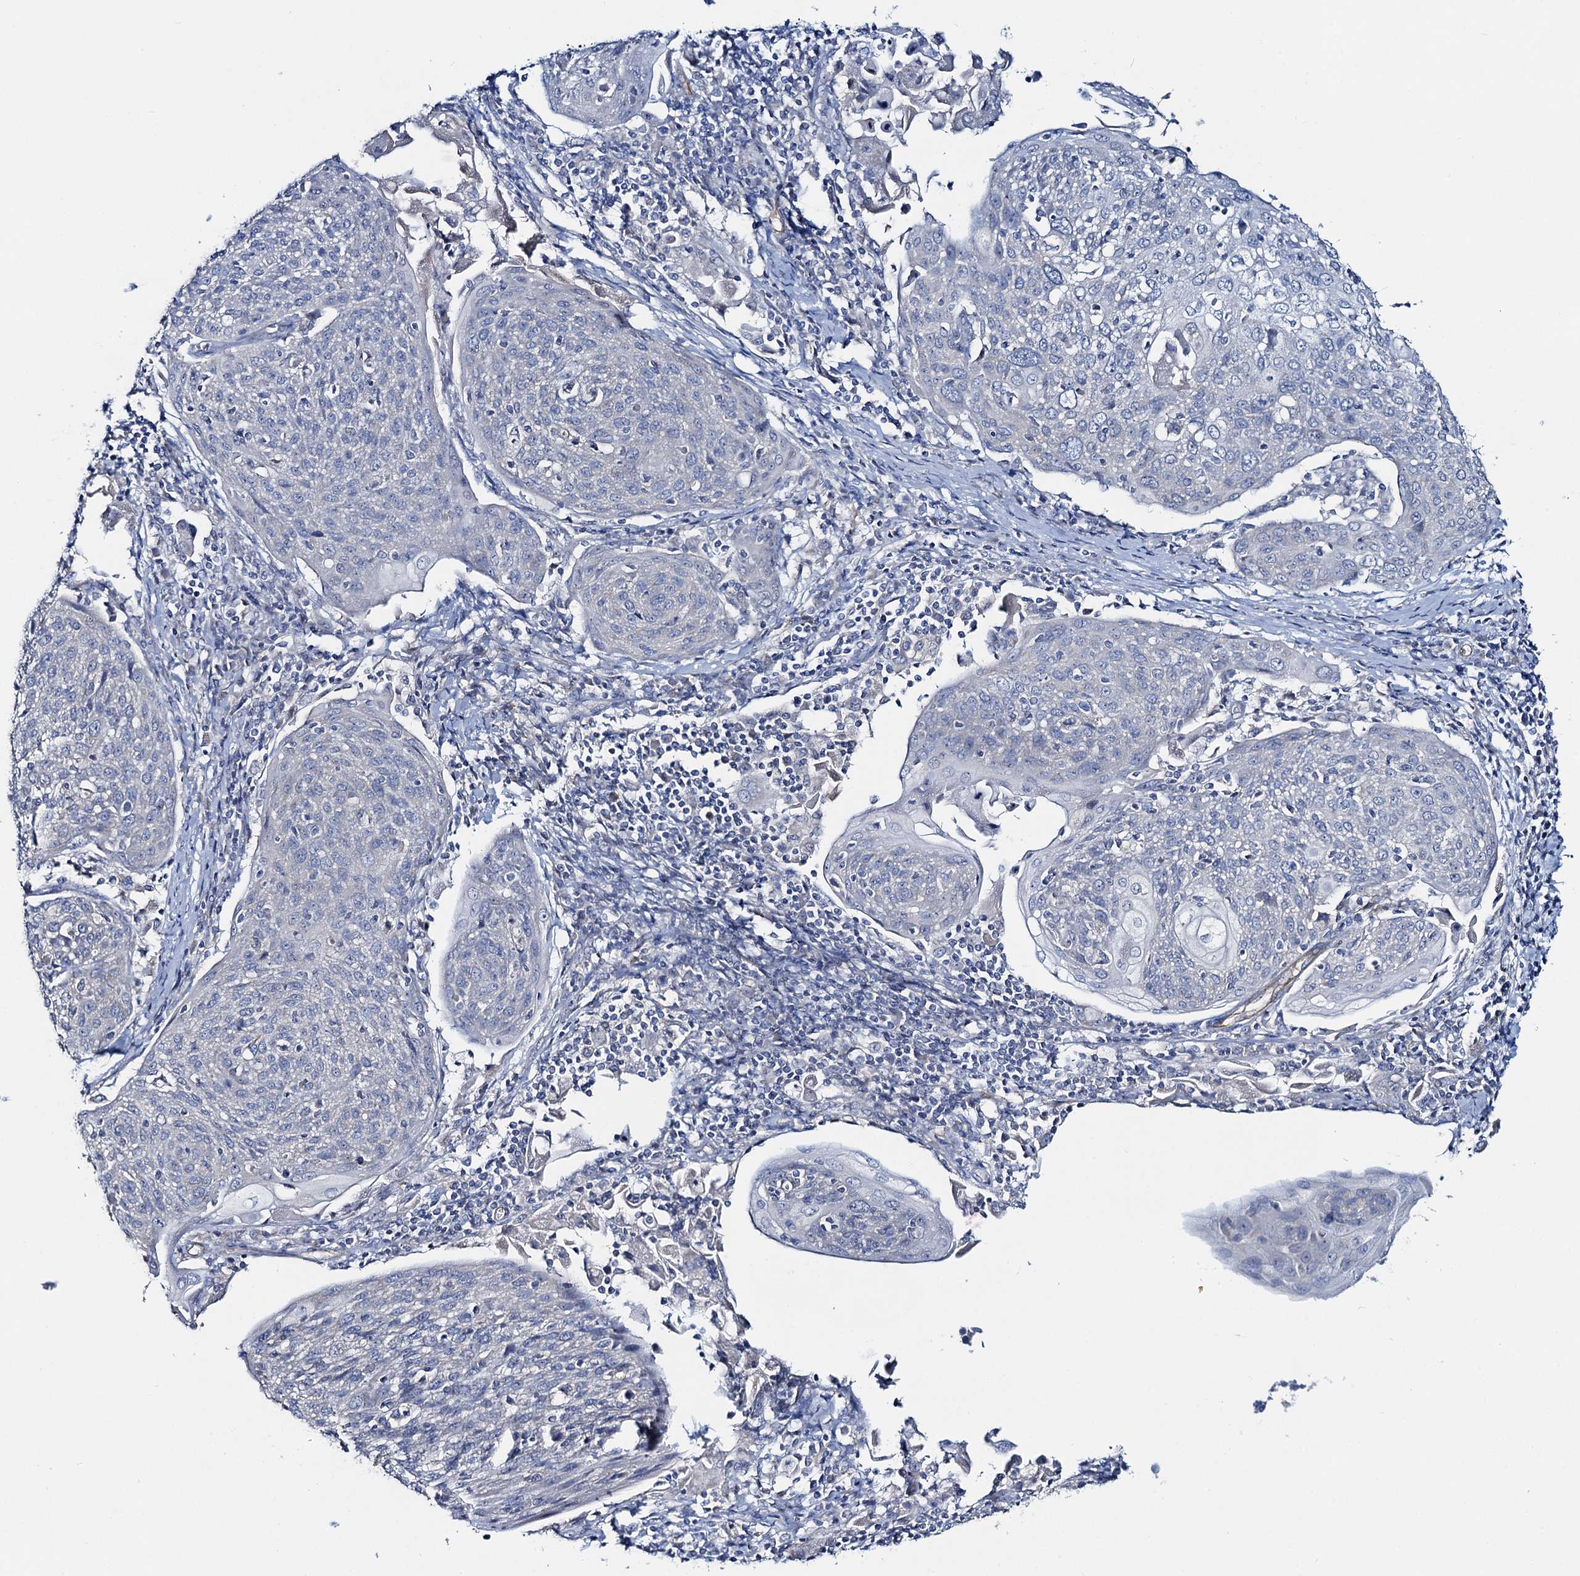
{"staining": {"intensity": "negative", "quantity": "none", "location": "none"}, "tissue": "cervical cancer", "cell_type": "Tumor cells", "image_type": "cancer", "snomed": [{"axis": "morphology", "description": "Squamous cell carcinoma, NOS"}, {"axis": "topography", "description": "Cervix"}], "caption": "Cervical squamous cell carcinoma stained for a protein using immunohistochemistry demonstrates no staining tumor cells.", "gene": "PLLP", "patient": {"sex": "female", "age": 67}}